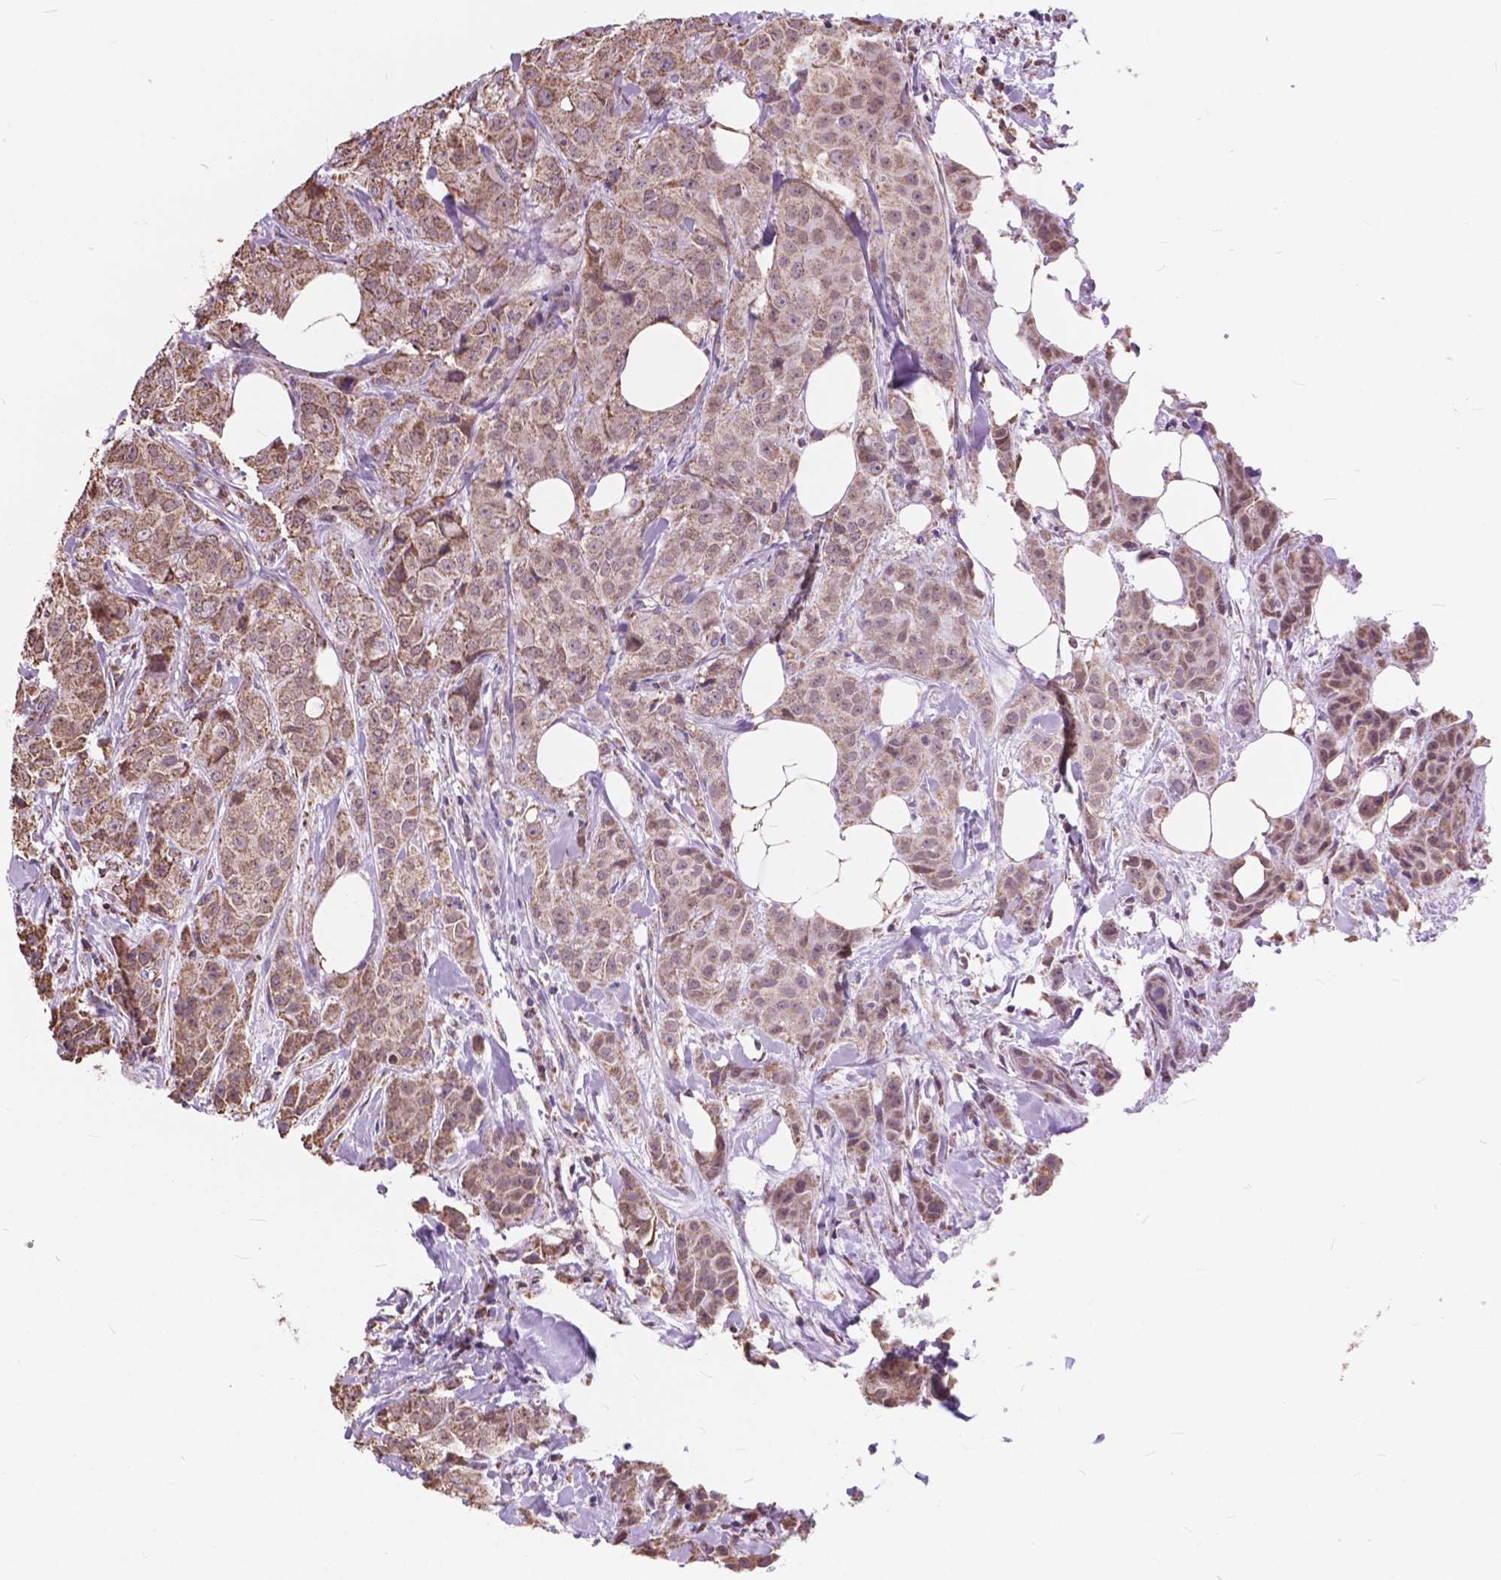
{"staining": {"intensity": "moderate", "quantity": ">75%", "location": "cytoplasmic/membranous"}, "tissue": "breast cancer", "cell_type": "Tumor cells", "image_type": "cancer", "snomed": [{"axis": "morphology", "description": "Duct carcinoma"}, {"axis": "topography", "description": "Breast"}], "caption": "A medium amount of moderate cytoplasmic/membranous positivity is present in approximately >75% of tumor cells in breast cancer (infiltrating ductal carcinoma) tissue. (DAB IHC with brightfield microscopy, high magnification).", "gene": "SCOC", "patient": {"sex": "female", "age": 43}}